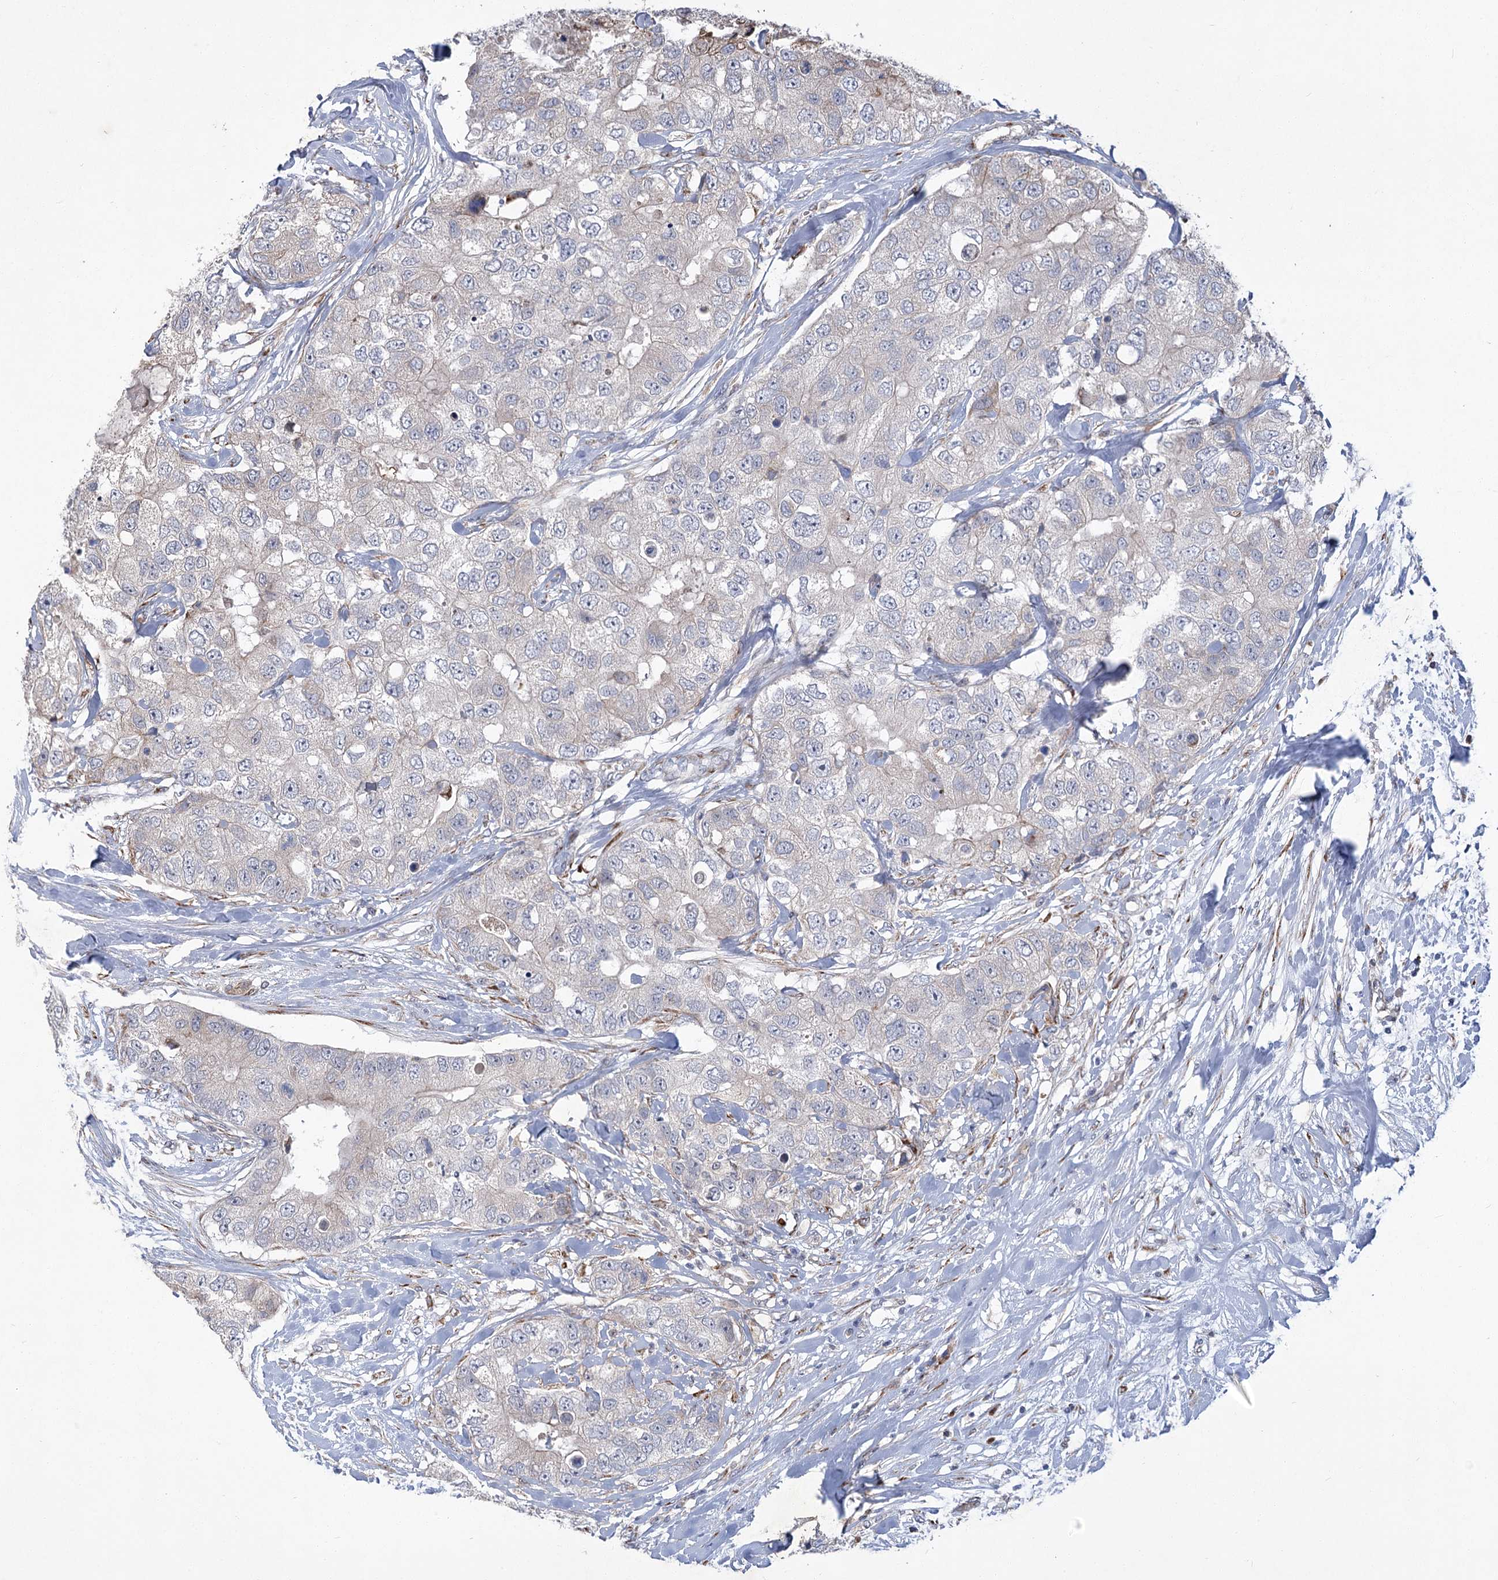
{"staining": {"intensity": "weak", "quantity": "<25%", "location": "cytoplasmic/membranous"}, "tissue": "breast cancer", "cell_type": "Tumor cells", "image_type": "cancer", "snomed": [{"axis": "morphology", "description": "Duct carcinoma"}, {"axis": "topography", "description": "Breast"}], "caption": "An immunohistochemistry (IHC) image of breast cancer is shown. There is no staining in tumor cells of breast cancer.", "gene": "GCNT4", "patient": {"sex": "female", "age": 62}}